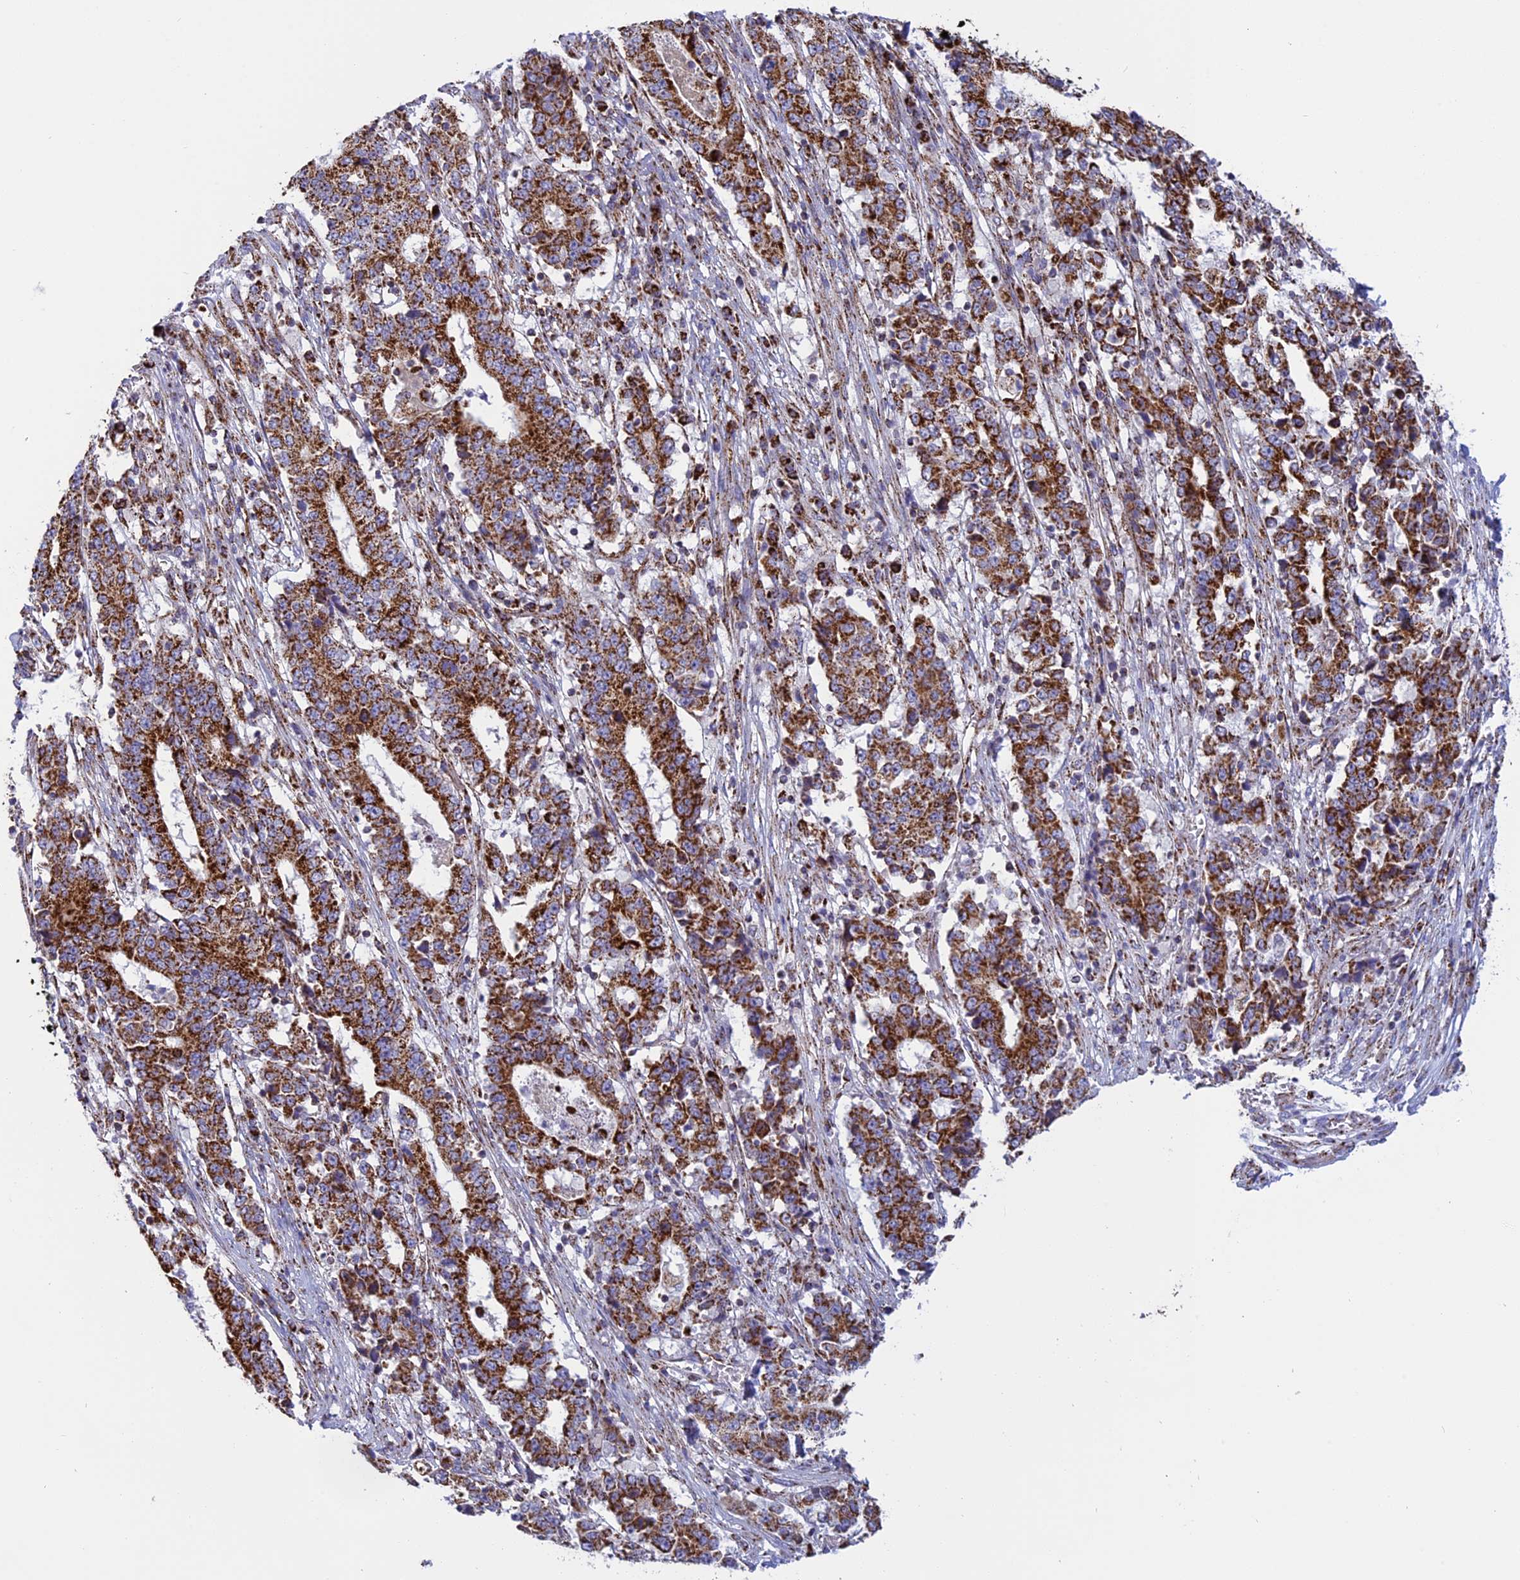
{"staining": {"intensity": "strong", "quantity": ">75%", "location": "cytoplasmic/membranous"}, "tissue": "stomach cancer", "cell_type": "Tumor cells", "image_type": "cancer", "snomed": [{"axis": "morphology", "description": "Adenocarcinoma, NOS"}, {"axis": "topography", "description": "Stomach"}], "caption": "IHC (DAB (3,3'-diaminobenzidine)) staining of human adenocarcinoma (stomach) reveals strong cytoplasmic/membranous protein positivity in about >75% of tumor cells.", "gene": "ISOC2", "patient": {"sex": "male", "age": 59}}